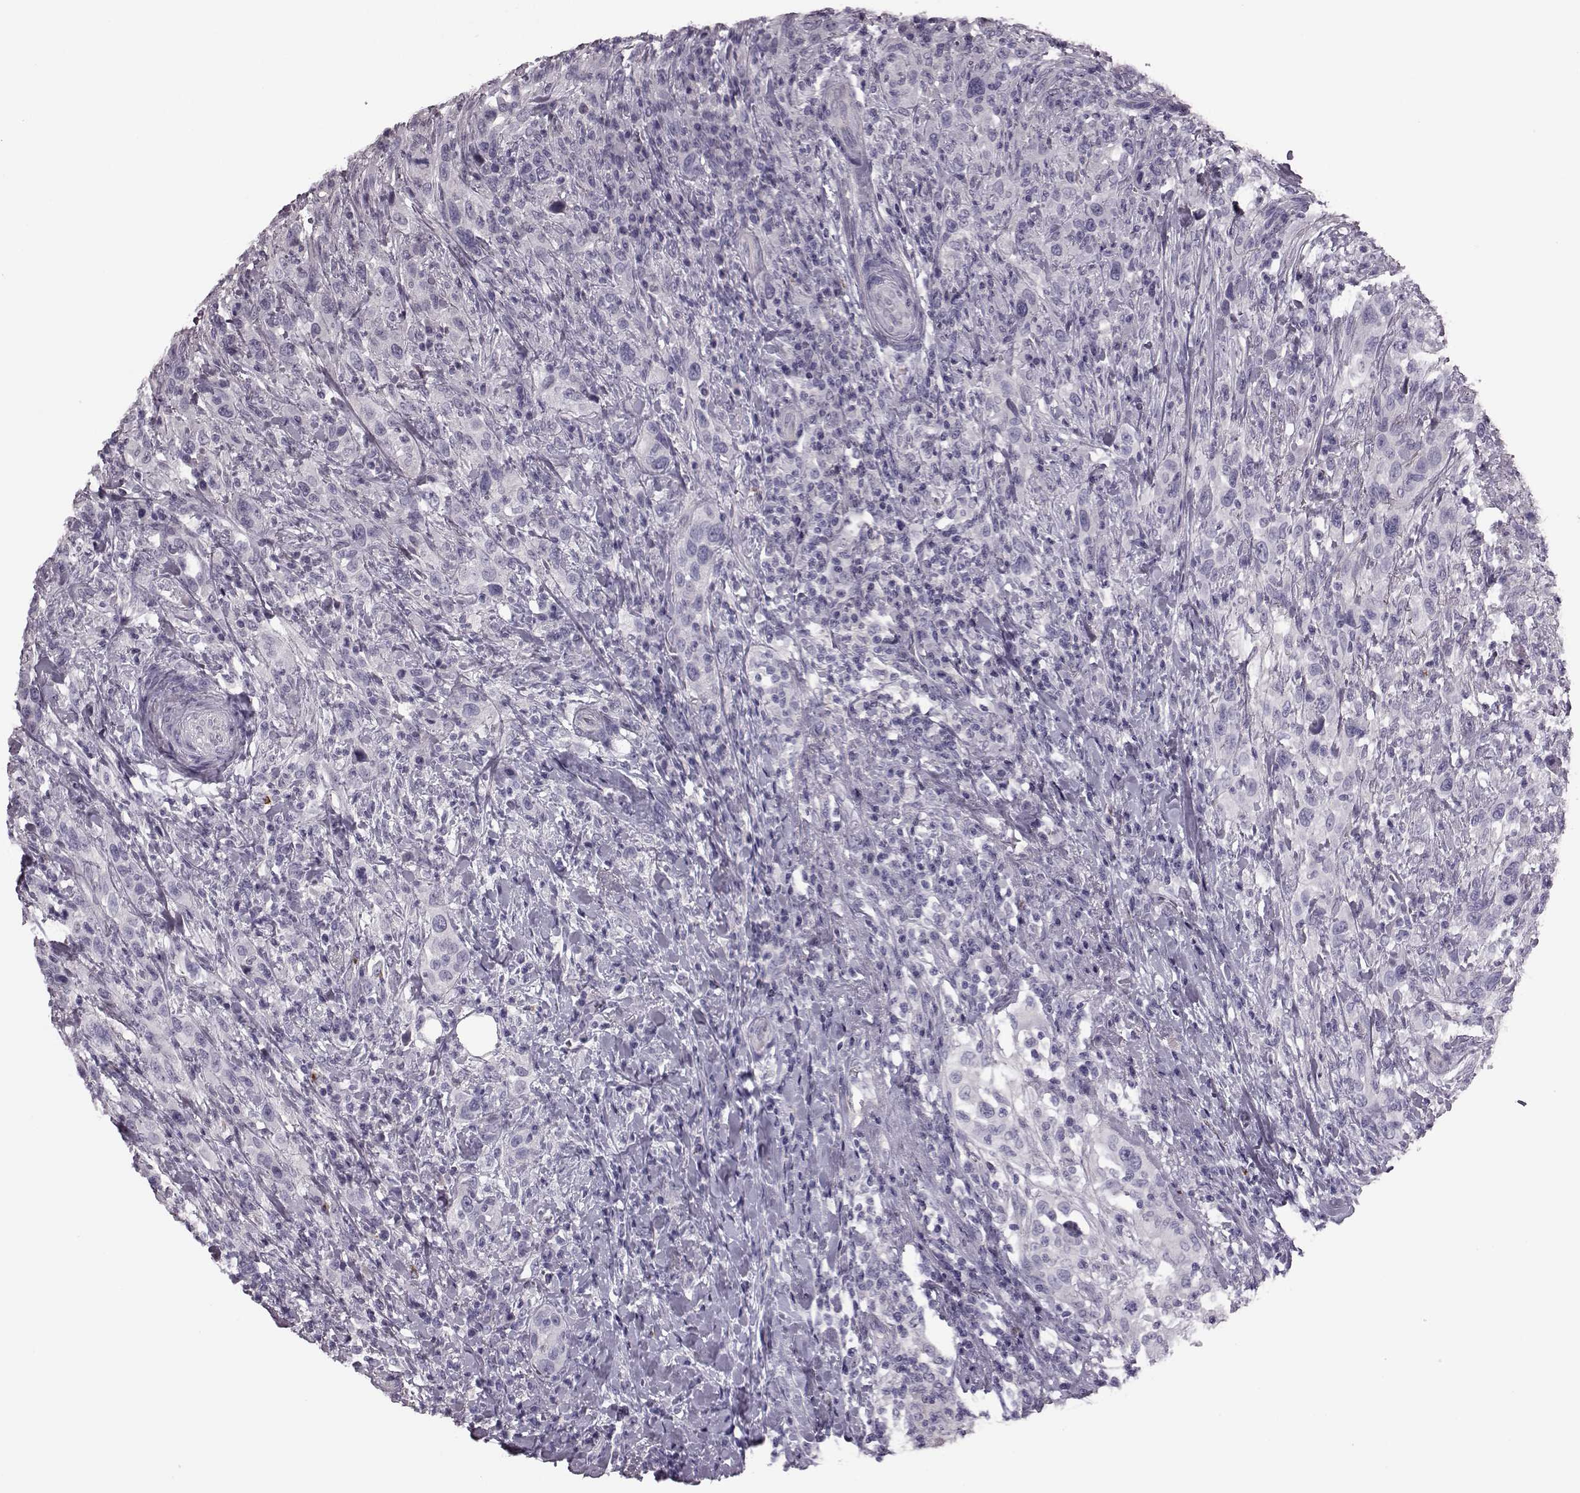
{"staining": {"intensity": "negative", "quantity": "none", "location": "none"}, "tissue": "urothelial cancer", "cell_type": "Tumor cells", "image_type": "cancer", "snomed": [{"axis": "morphology", "description": "Urothelial carcinoma, NOS"}, {"axis": "morphology", "description": "Urothelial carcinoma, High grade"}, {"axis": "topography", "description": "Urinary bladder"}], "caption": "Immunohistochemistry (IHC) of human urothelial cancer demonstrates no positivity in tumor cells.", "gene": "SNTG1", "patient": {"sex": "female", "age": 64}}